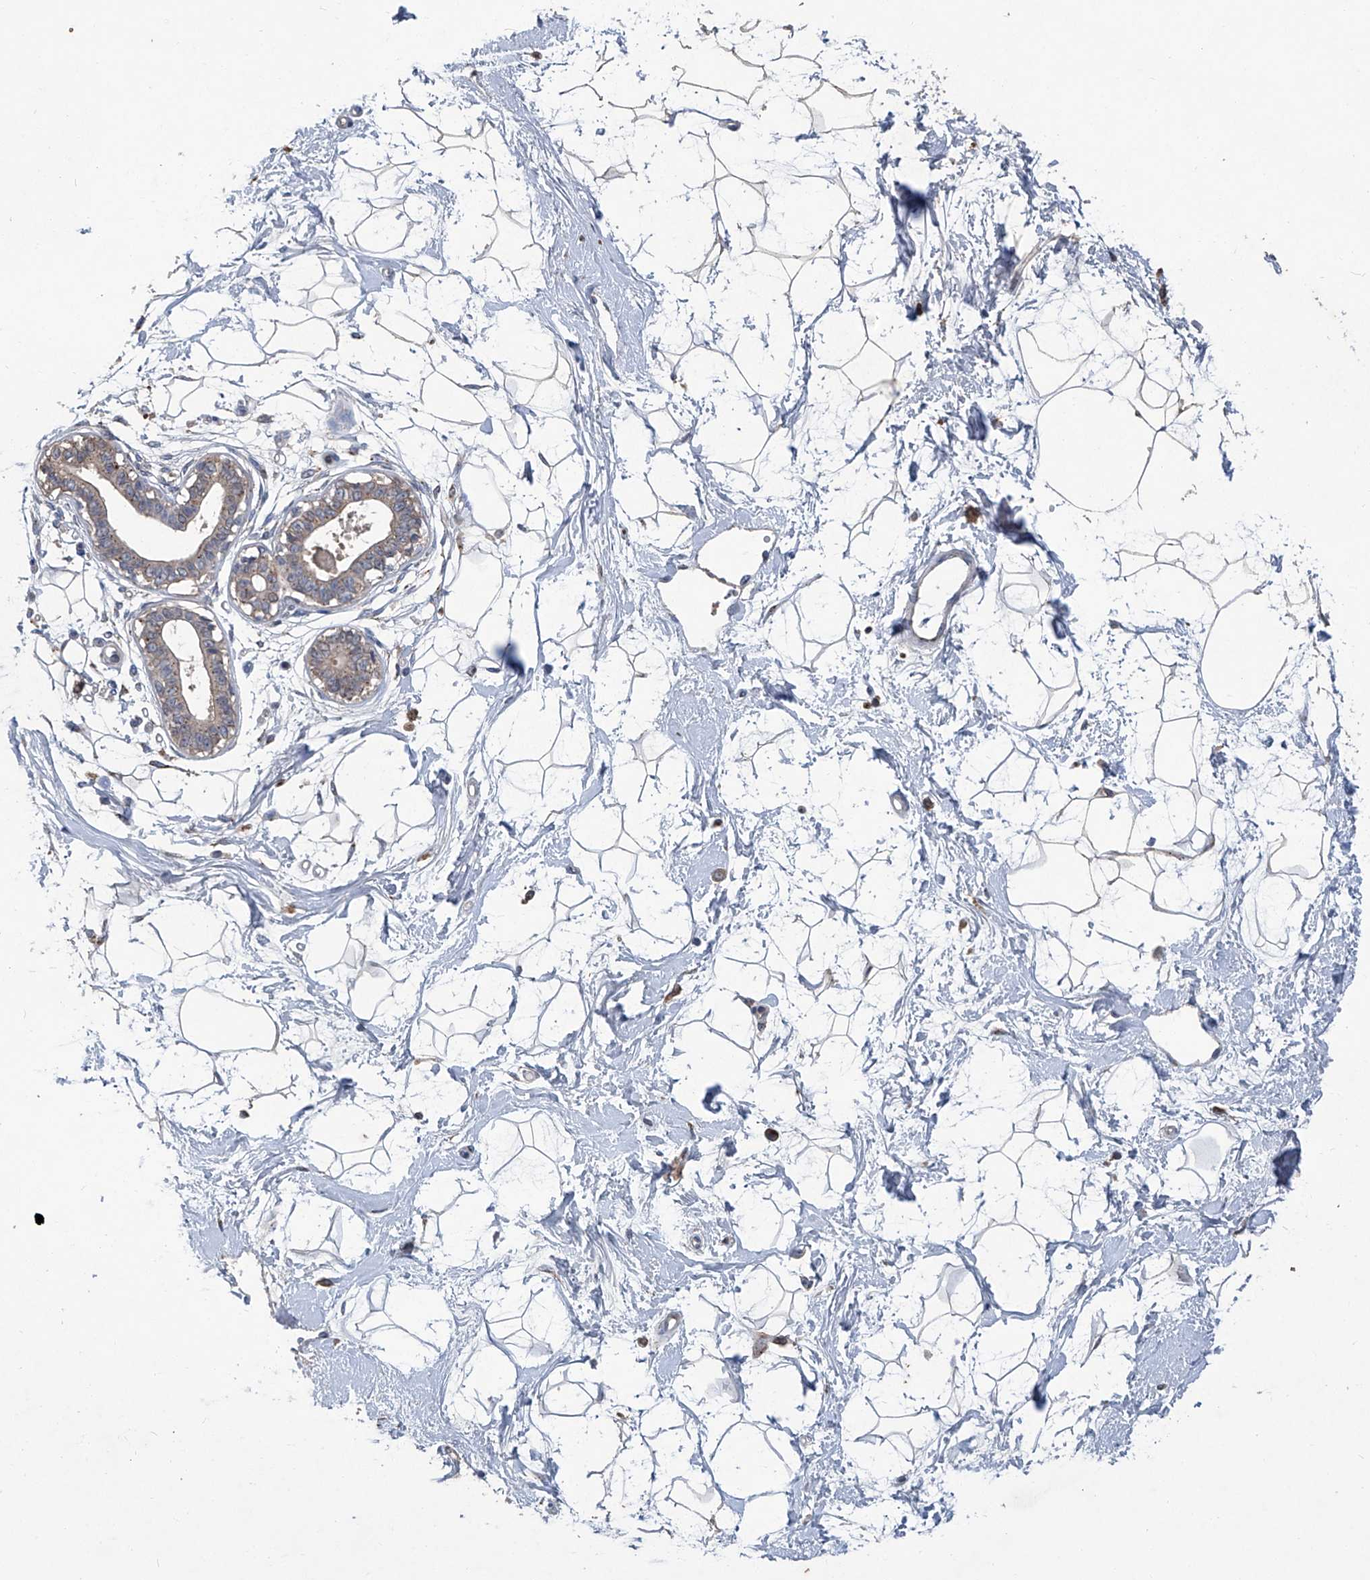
{"staining": {"intensity": "negative", "quantity": "none", "location": "none"}, "tissue": "breast", "cell_type": "Adipocytes", "image_type": "normal", "snomed": [{"axis": "morphology", "description": "Normal tissue, NOS"}, {"axis": "topography", "description": "Breast"}], "caption": "IHC photomicrograph of benign breast: breast stained with DAB reveals no significant protein positivity in adipocytes. (Brightfield microscopy of DAB IHC at high magnification).", "gene": "PCSK5", "patient": {"sex": "female", "age": 45}}